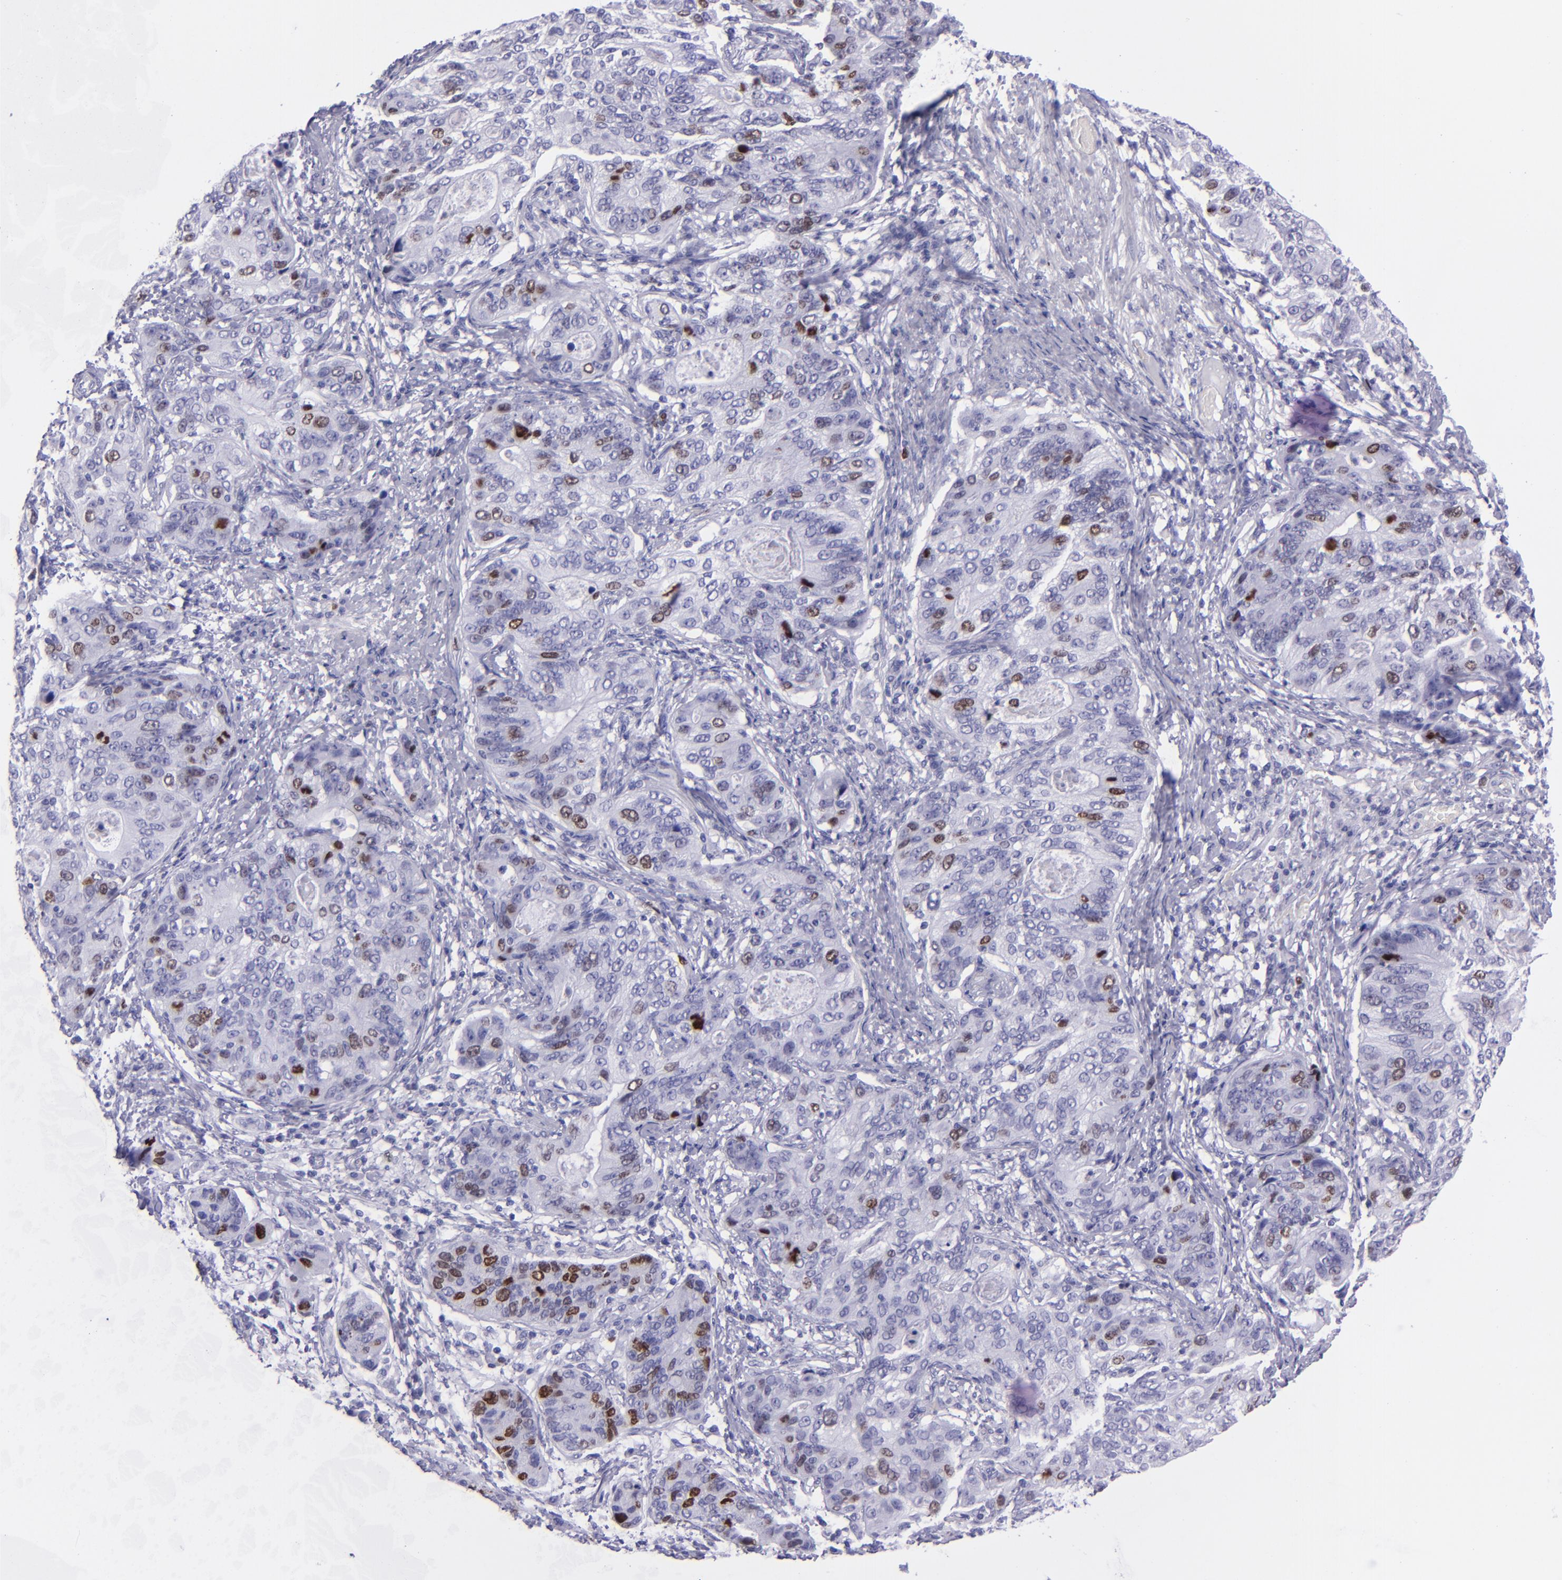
{"staining": {"intensity": "strong", "quantity": "<25%", "location": "nuclear"}, "tissue": "stomach cancer", "cell_type": "Tumor cells", "image_type": "cancer", "snomed": [{"axis": "morphology", "description": "Adenocarcinoma, NOS"}, {"axis": "topography", "description": "Esophagus"}, {"axis": "topography", "description": "Stomach"}], "caption": "Immunohistochemistry micrograph of human stomach cancer stained for a protein (brown), which demonstrates medium levels of strong nuclear expression in approximately <25% of tumor cells.", "gene": "TOP2A", "patient": {"sex": "male", "age": 74}}